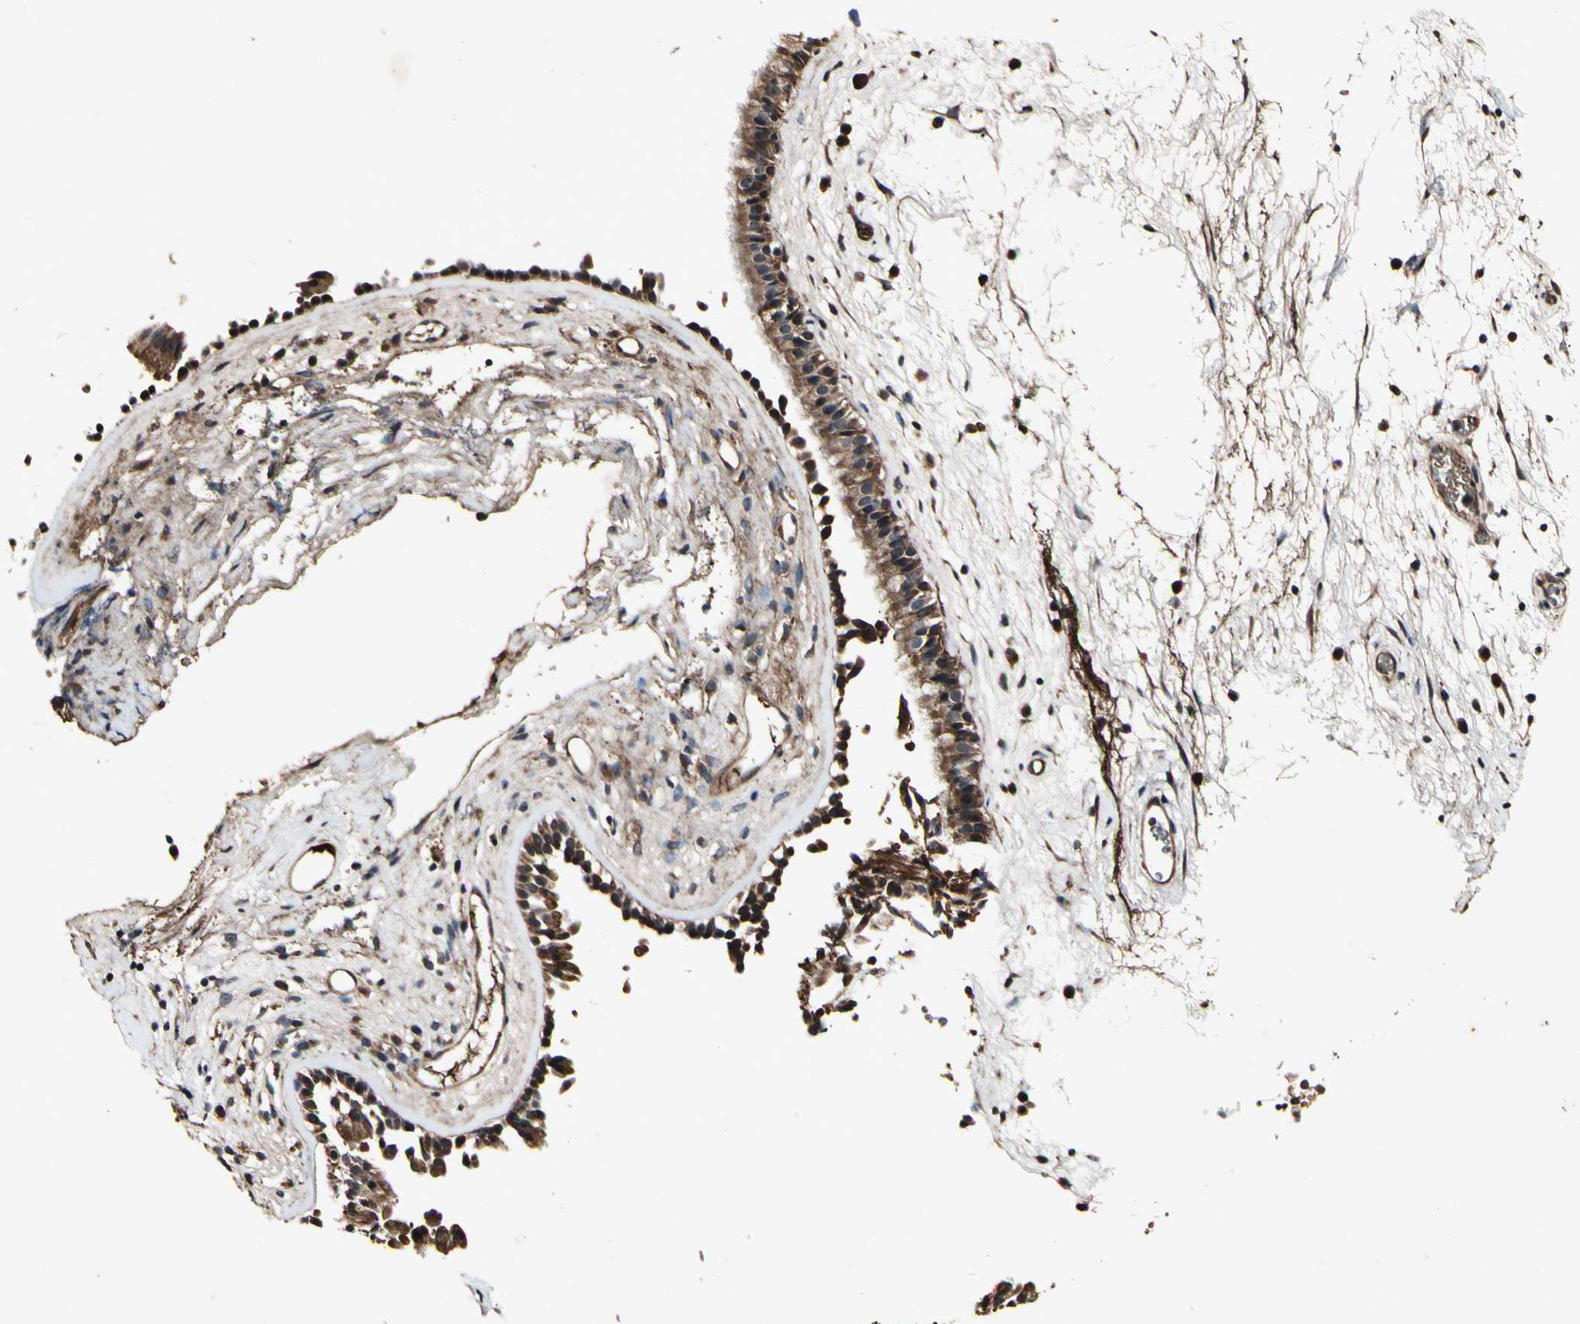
{"staining": {"intensity": "strong", "quantity": ">75%", "location": "cytoplasmic/membranous"}, "tissue": "nasopharynx", "cell_type": "Respiratory epithelial cells", "image_type": "normal", "snomed": [{"axis": "morphology", "description": "Normal tissue, NOS"}, {"axis": "morphology", "description": "Inflammation, NOS"}, {"axis": "topography", "description": "Nasopharynx"}], "caption": "Immunohistochemical staining of normal human nasopharynx shows strong cytoplasmic/membranous protein positivity in approximately >75% of respiratory epithelial cells. The protein of interest is stained brown, and the nuclei are stained in blue (DAB IHC with brightfield microscopy, high magnification).", "gene": "PLAT", "patient": {"sex": "male", "age": 48}}